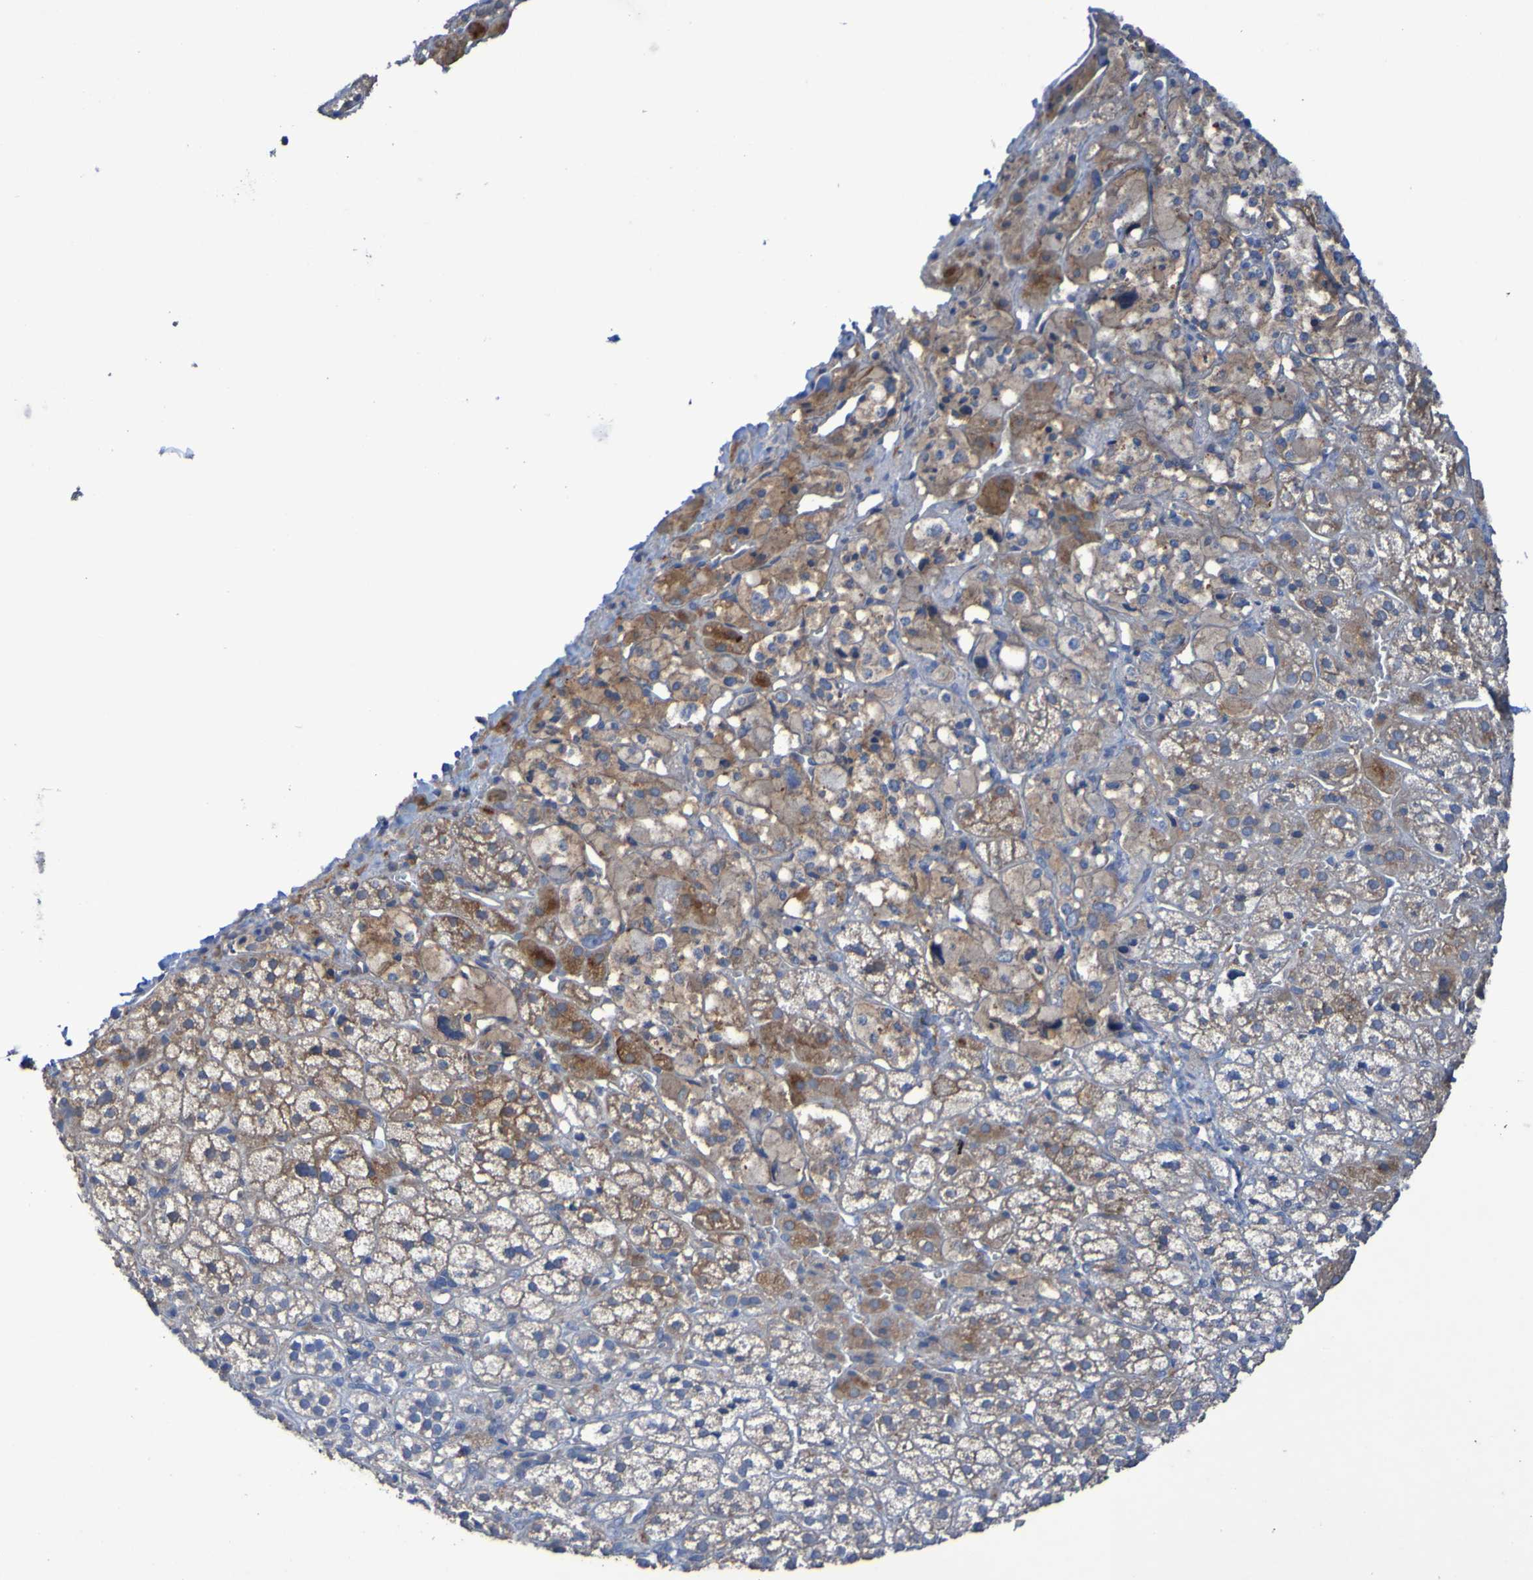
{"staining": {"intensity": "moderate", "quantity": ">75%", "location": "cytoplasmic/membranous"}, "tissue": "adrenal gland", "cell_type": "Glandular cells", "image_type": "normal", "snomed": [{"axis": "morphology", "description": "Normal tissue, NOS"}, {"axis": "topography", "description": "Adrenal gland"}], "caption": "IHC of normal adrenal gland shows medium levels of moderate cytoplasmic/membranous positivity in approximately >75% of glandular cells.", "gene": "ARHGEF16", "patient": {"sex": "male", "age": 56}}